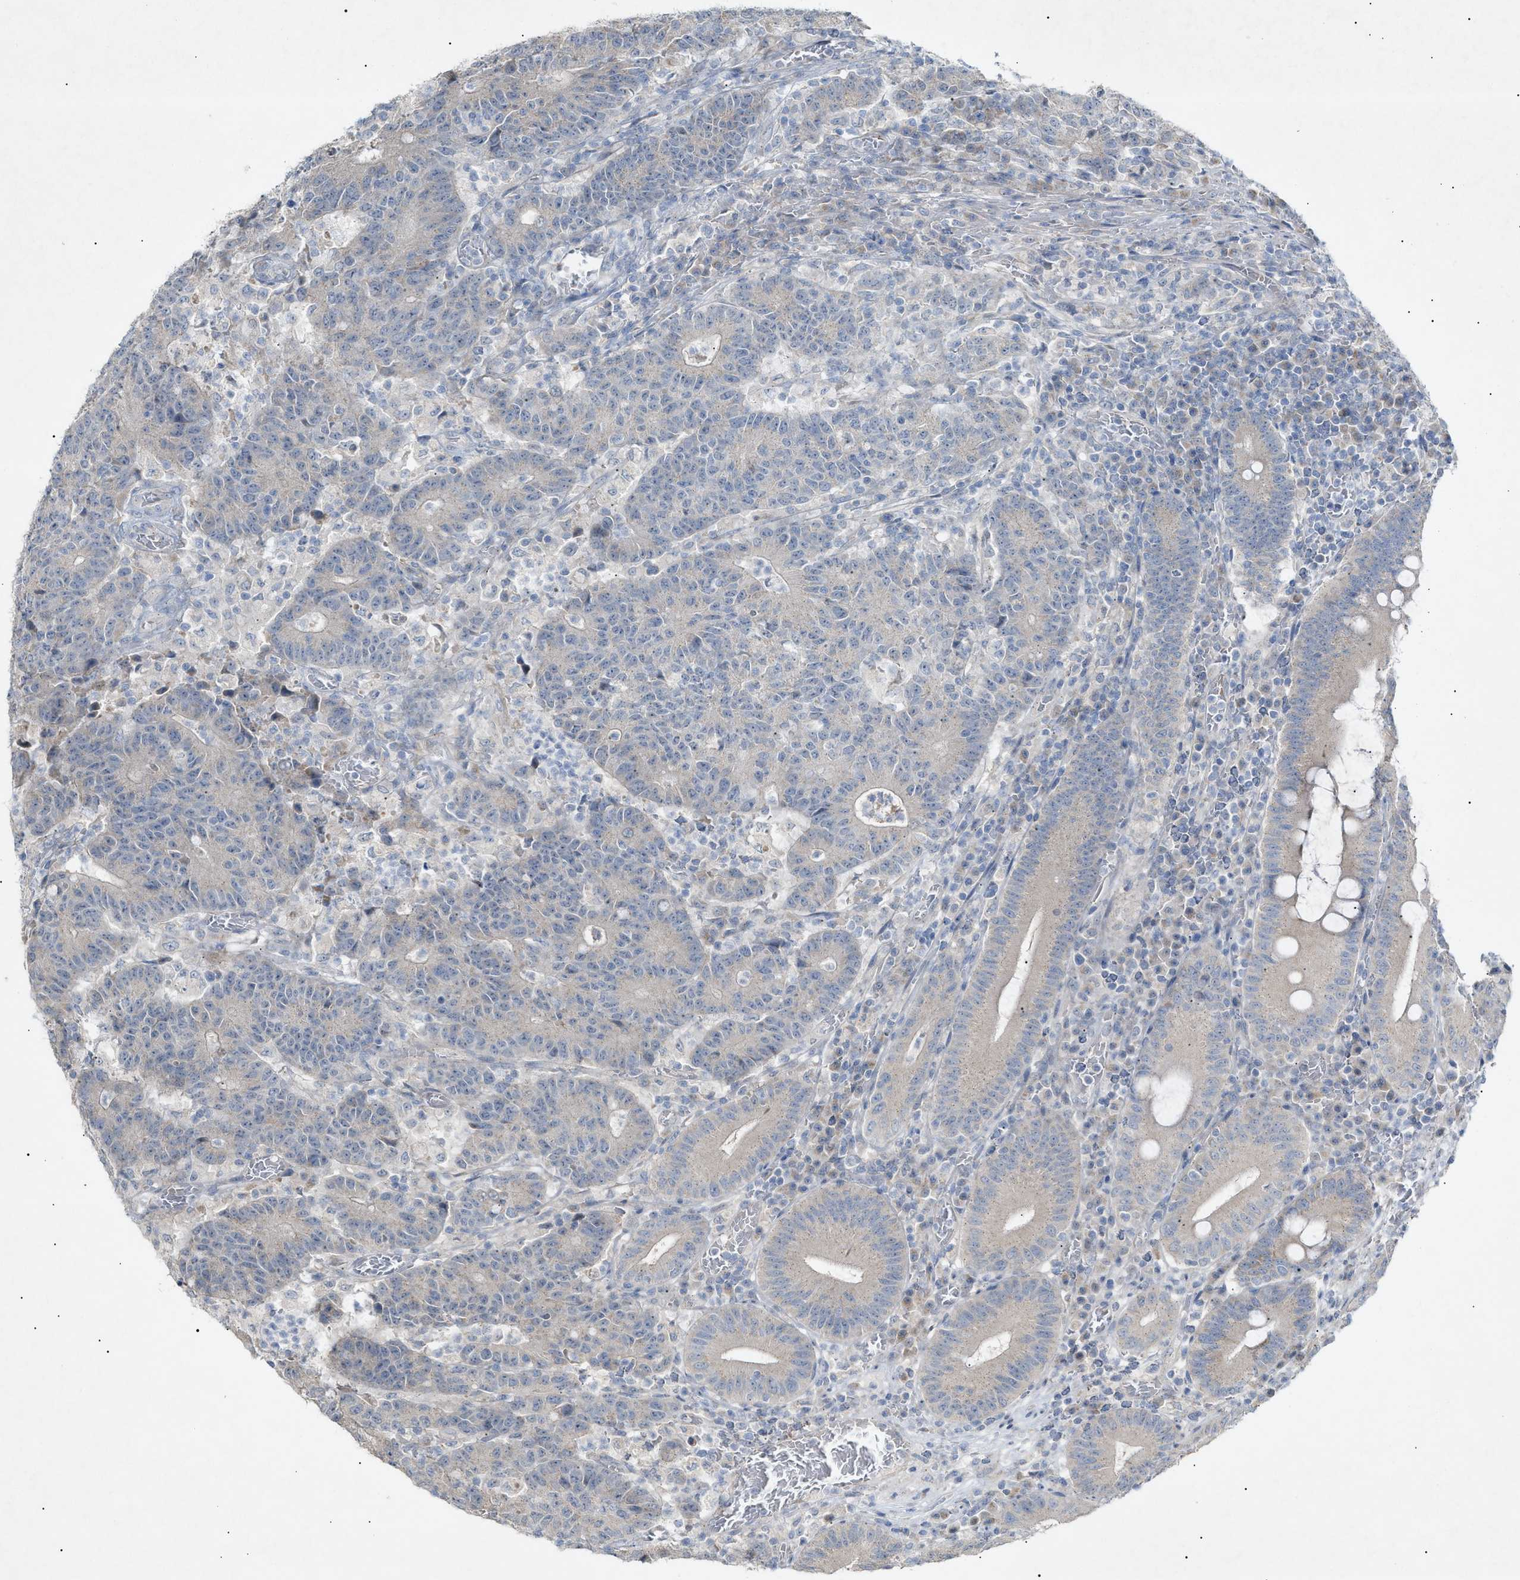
{"staining": {"intensity": "negative", "quantity": "none", "location": "none"}, "tissue": "colorectal cancer", "cell_type": "Tumor cells", "image_type": "cancer", "snomed": [{"axis": "morphology", "description": "Normal tissue, NOS"}, {"axis": "morphology", "description": "Adenocarcinoma, NOS"}, {"axis": "topography", "description": "Colon"}], "caption": "A histopathology image of colorectal adenocarcinoma stained for a protein exhibits no brown staining in tumor cells.", "gene": "SLC25A31", "patient": {"sex": "female", "age": 75}}